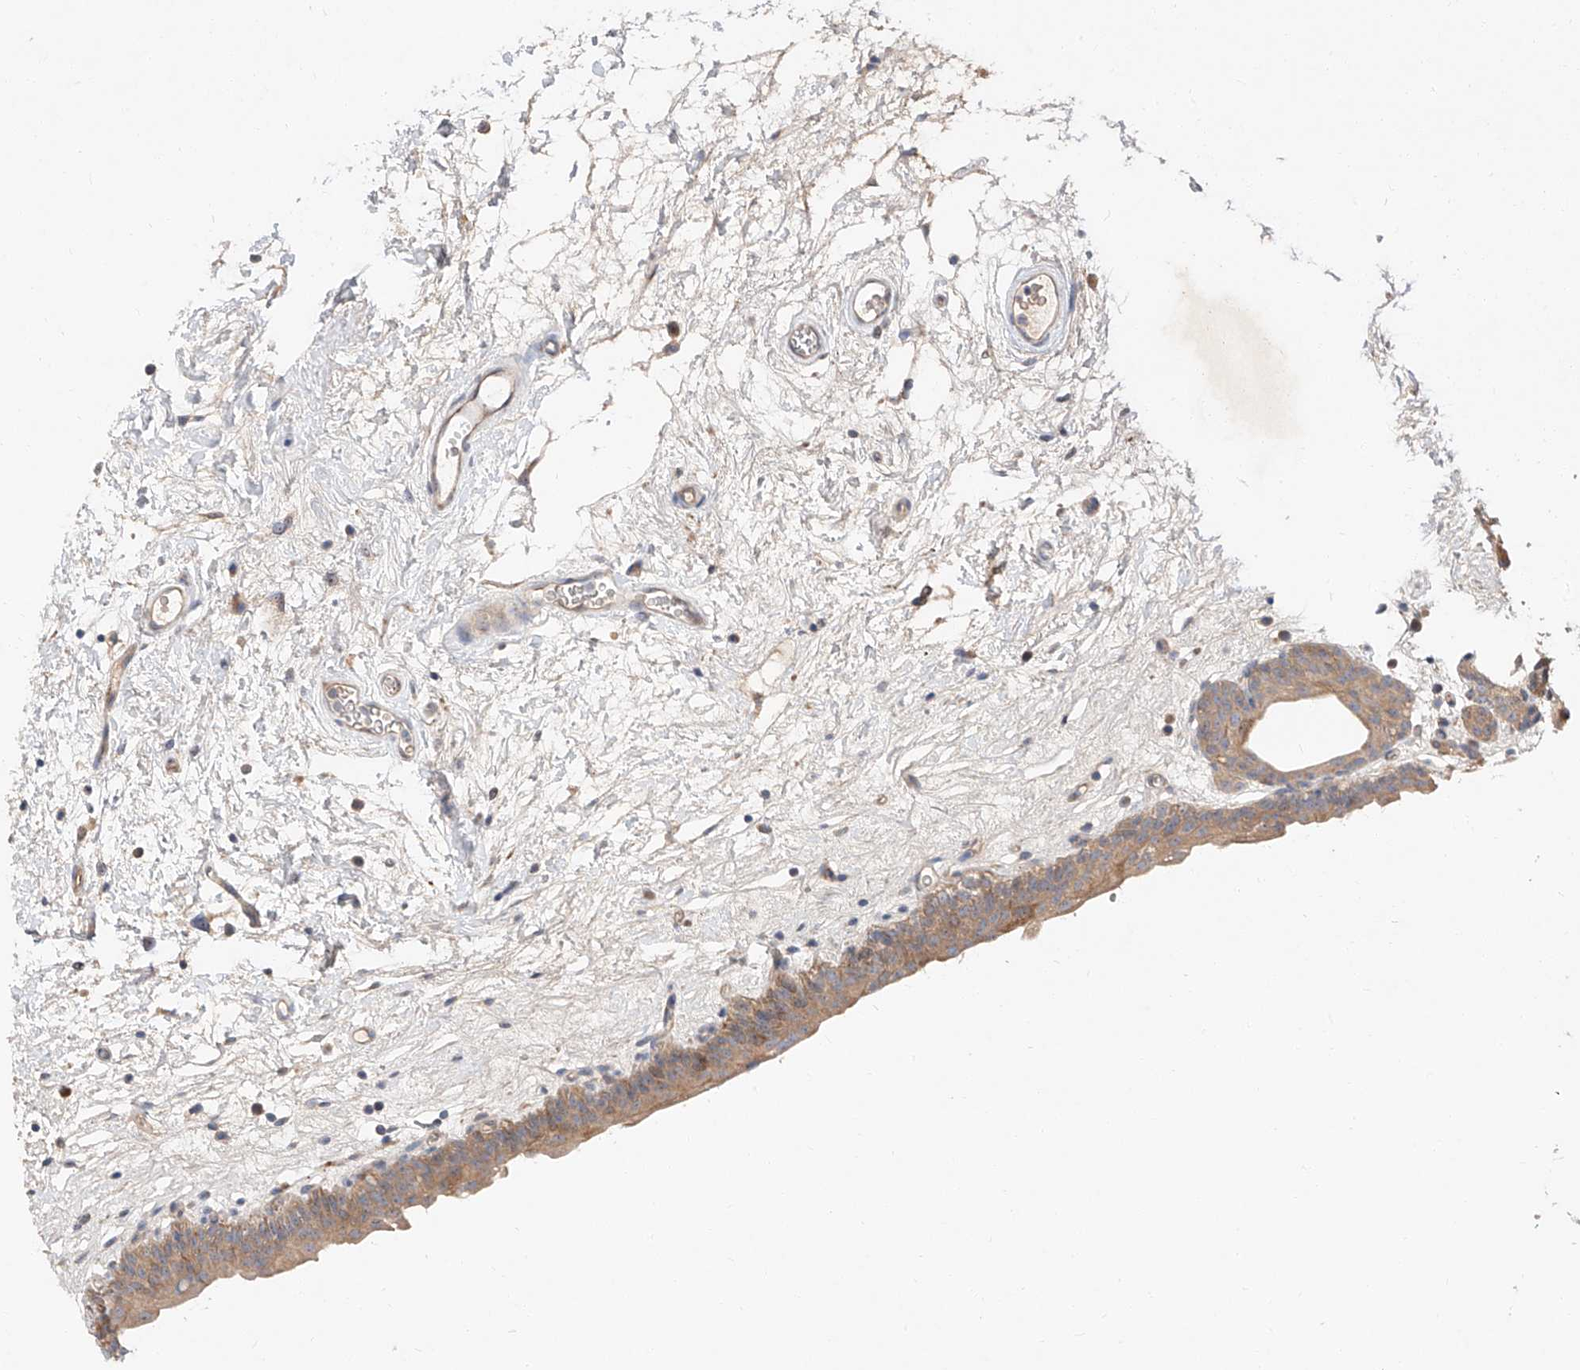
{"staining": {"intensity": "moderate", "quantity": ">75%", "location": "cytoplasmic/membranous"}, "tissue": "urinary bladder", "cell_type": "Urothelial cells", "image_type": "normal", "snomed": [{"axis": "morphology", "description": "Normal tissue, NOS"}, {"axis": "topography", "description": "Urinary bladder"}], "caption": "Protein analysis of benign urinary bladder exhibits moderate cytoplasmic/membranous positivity in about >75% of urothelial cells.", "gene": "DIRAS3", "patient": {"sex": "male", "age": 83}}